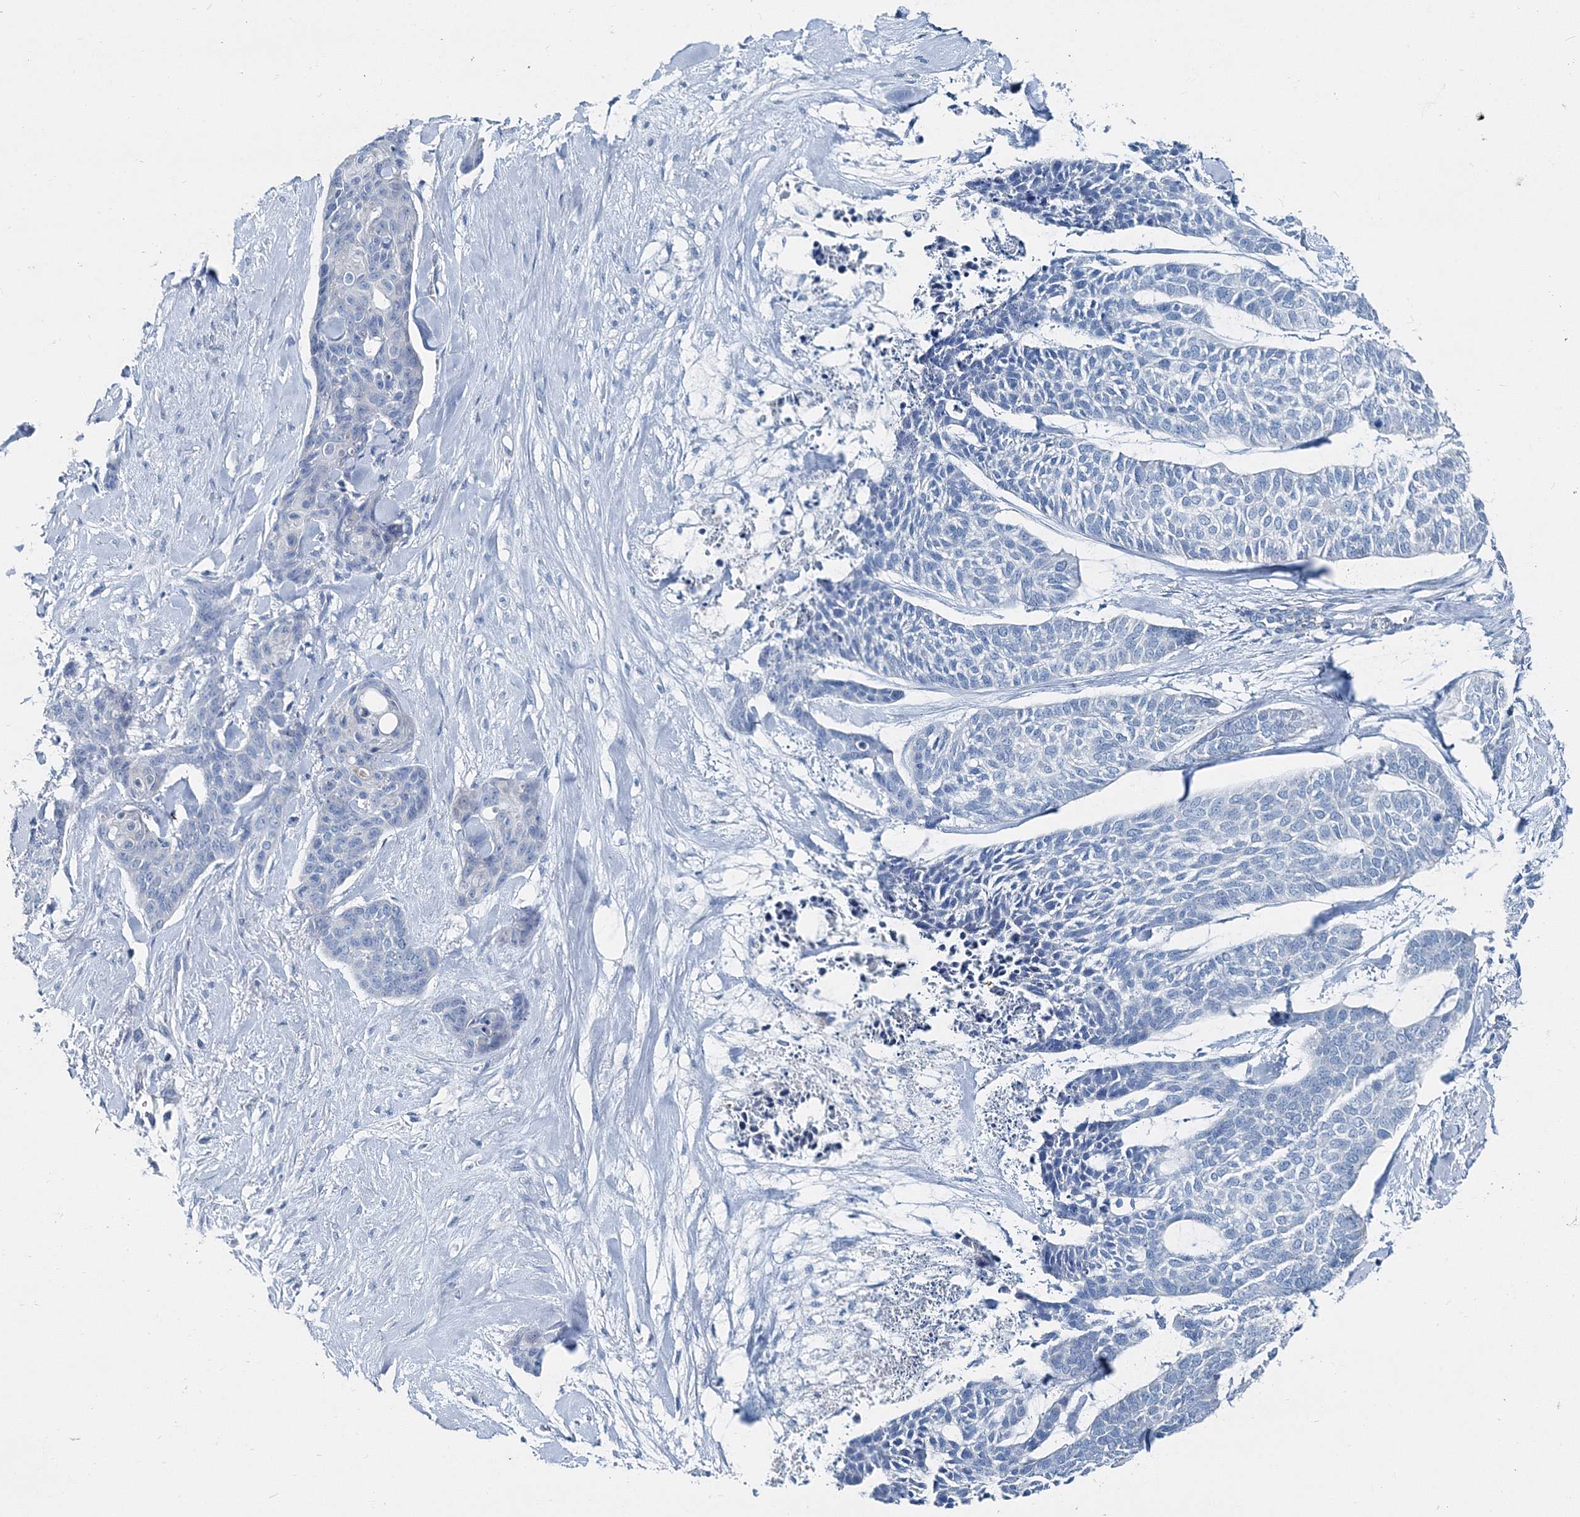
{"staining": {"intensity": "negative", "quantity": "none", "location": "none"}, "tissue": "skin cancer", "cell_type": "Tumor cells", "image_type": "cancer", "snomed": [{"axis": "morphology", "description": "Basal cell carcinoma"}, {"axis": "topography", "description": "Skin"}], "caption": "High power microscopy histopathology image of an immunohistochemistry image of basal cell carcinoma (skin), revealing no significant staining in tumor cells.", "gene": "GABARAPL2", "patient": {"sex": "female", "age": 64}}